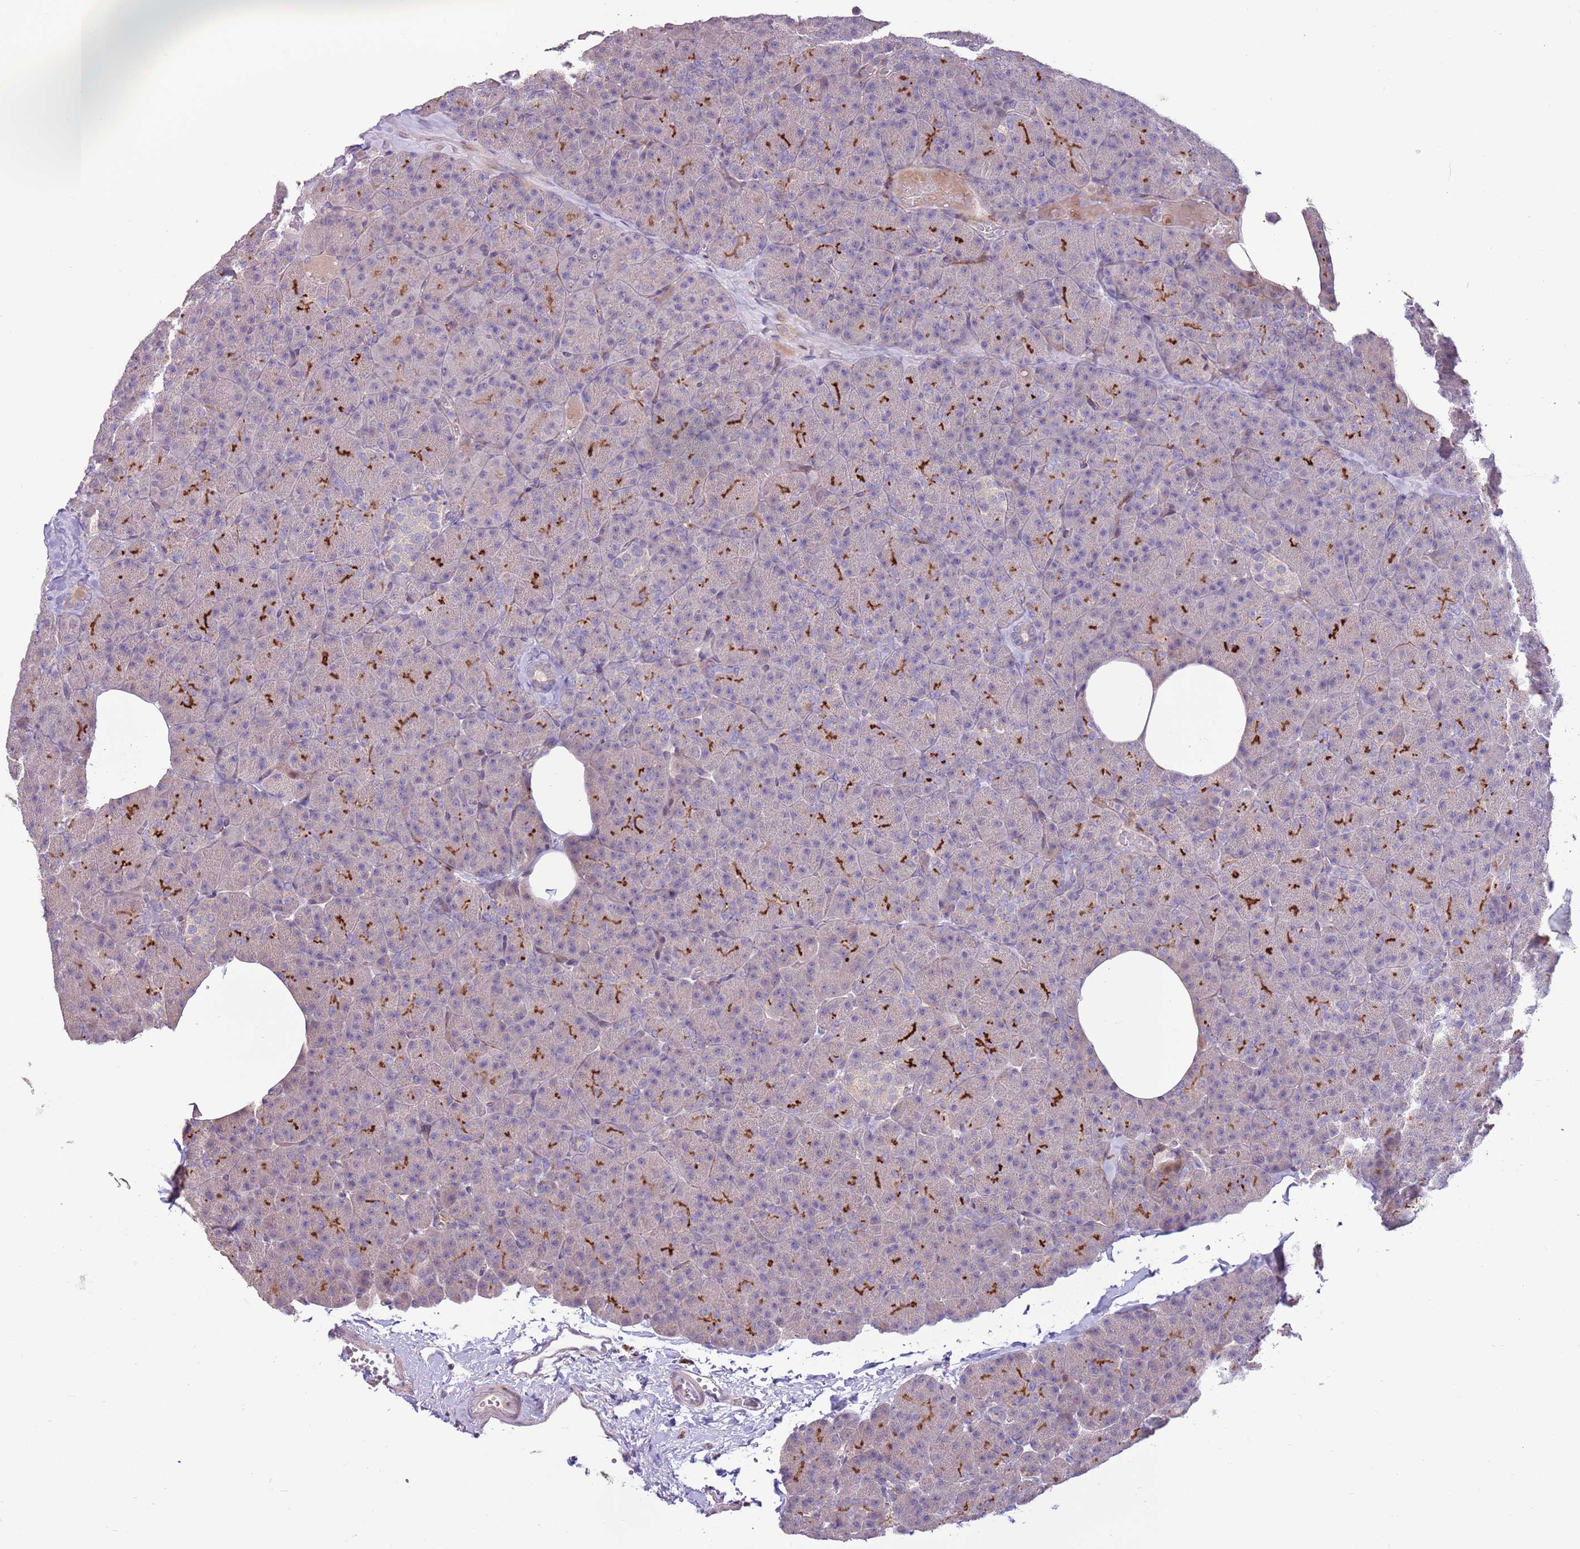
{"staining": {"intensity": "strong", "quantity": "<25%", "location": "cytoplasmic/membranous"}, "tissue": "pancreas", "cell_type": "Exocrine glandular cells", "image_type": "normal", "snomed": [{"axis": "morphology", "description": "Normal tissue, NOS"}, {"axis": "morphology", "description": "Carcinoid, malignant, NOS"}, {"axis": "topography", "description": "Pancreas"}], "caption": "A medium amount of strong cytoplasmic/membranous positivity is present in about <25% of exocrine glandular cells in unremarkable pancreas. Nuclei are stained in blue.", "gene": "LGI4", "patient": {"sex": "female", "age": 35}}